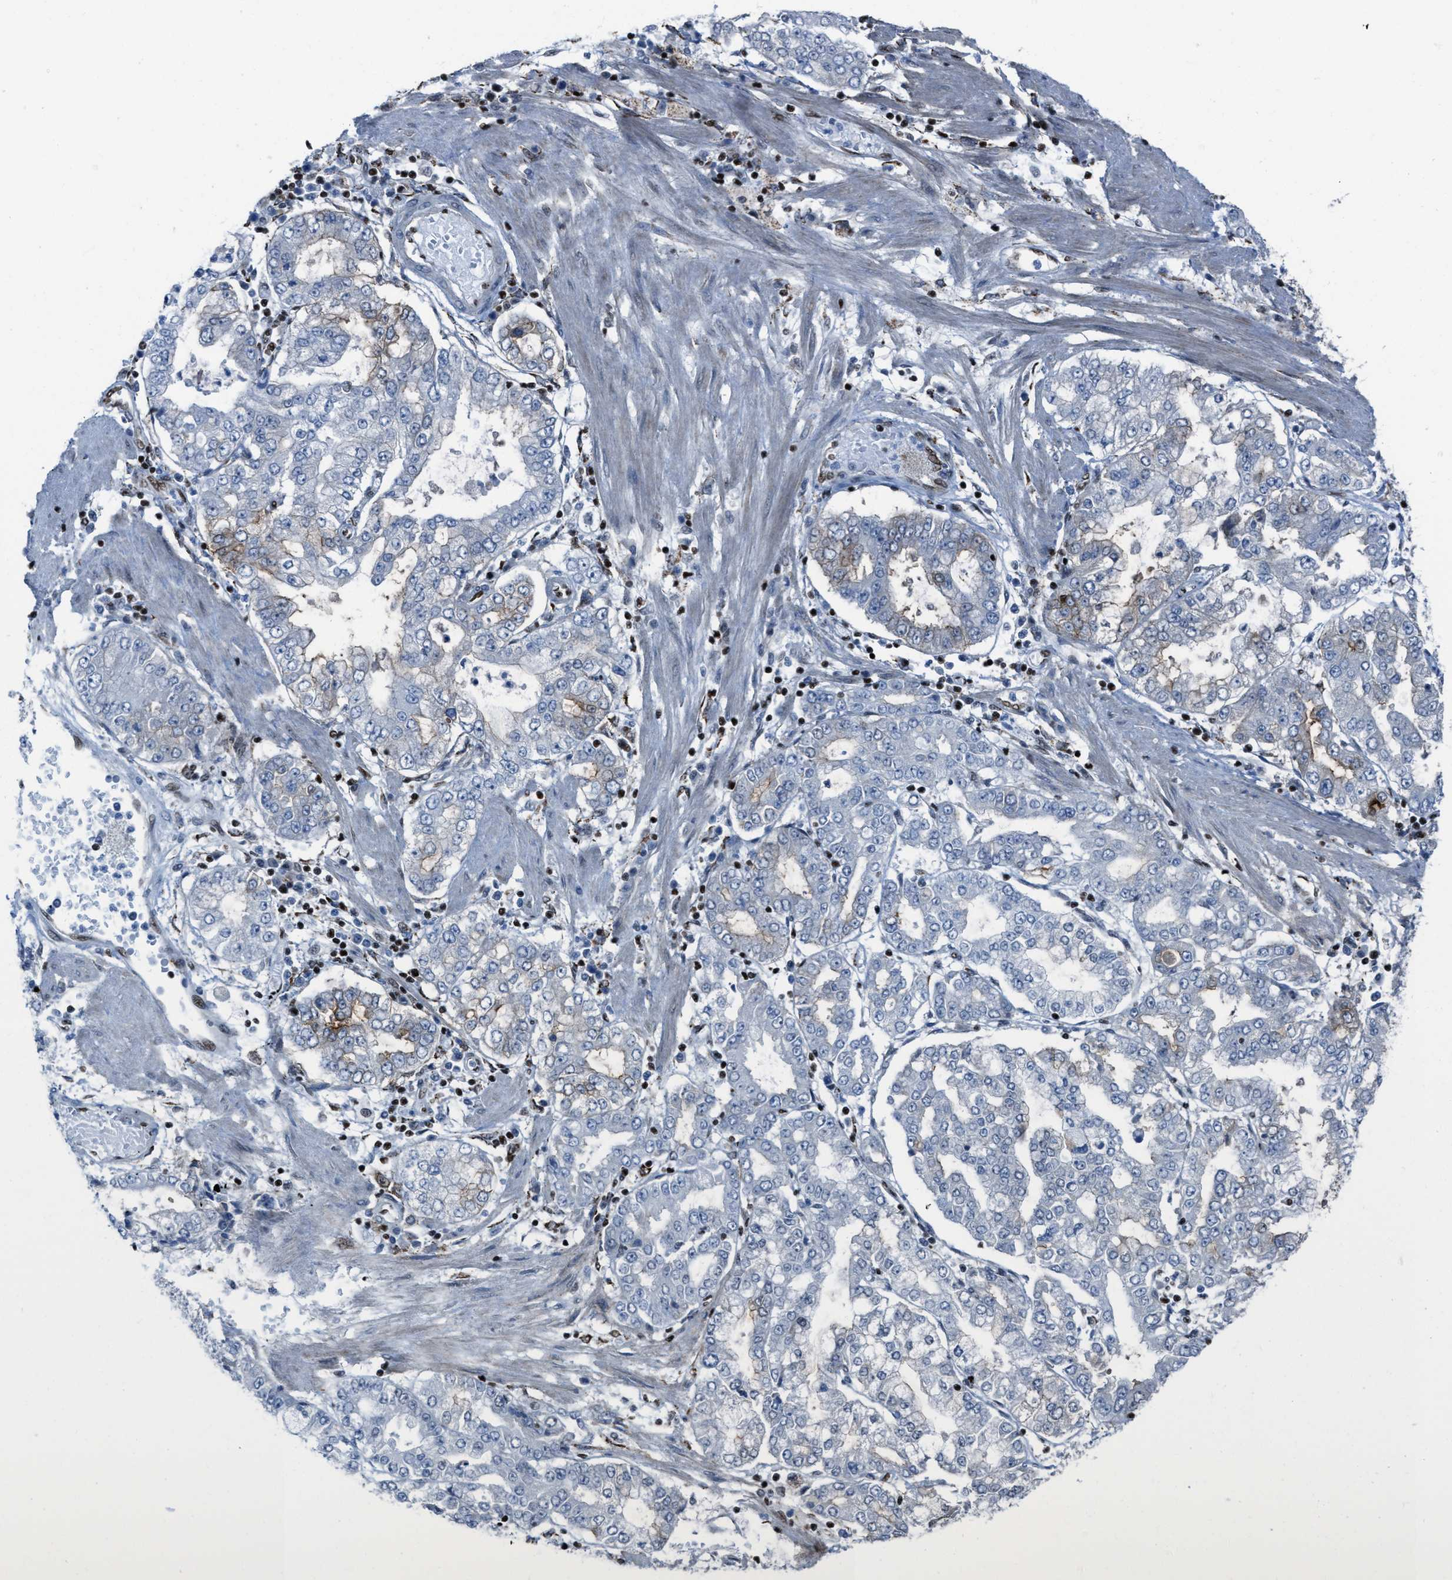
{"staining": {"intensity": "moderate", "quantity": "<25%", "location": "cytoplasmic/membranous"}, "tissue": "stomach cancer", "cell_type": "Tumor cells", "image_type": "cancer", "snomed": [{"axis": "morphology", "description": "Adenocarcinoma, NOS"}, {"axis": "topography", "description": "Stomach"}], "caption": "Human stomach adenocarcinoma stained for a protein (brown) exhibits moderate cytoplasmic/membranous positive staining in approximately <25% of tumor cells.", "gene": "SLFN5", "patient": {"sex": "male", "age": 76}}